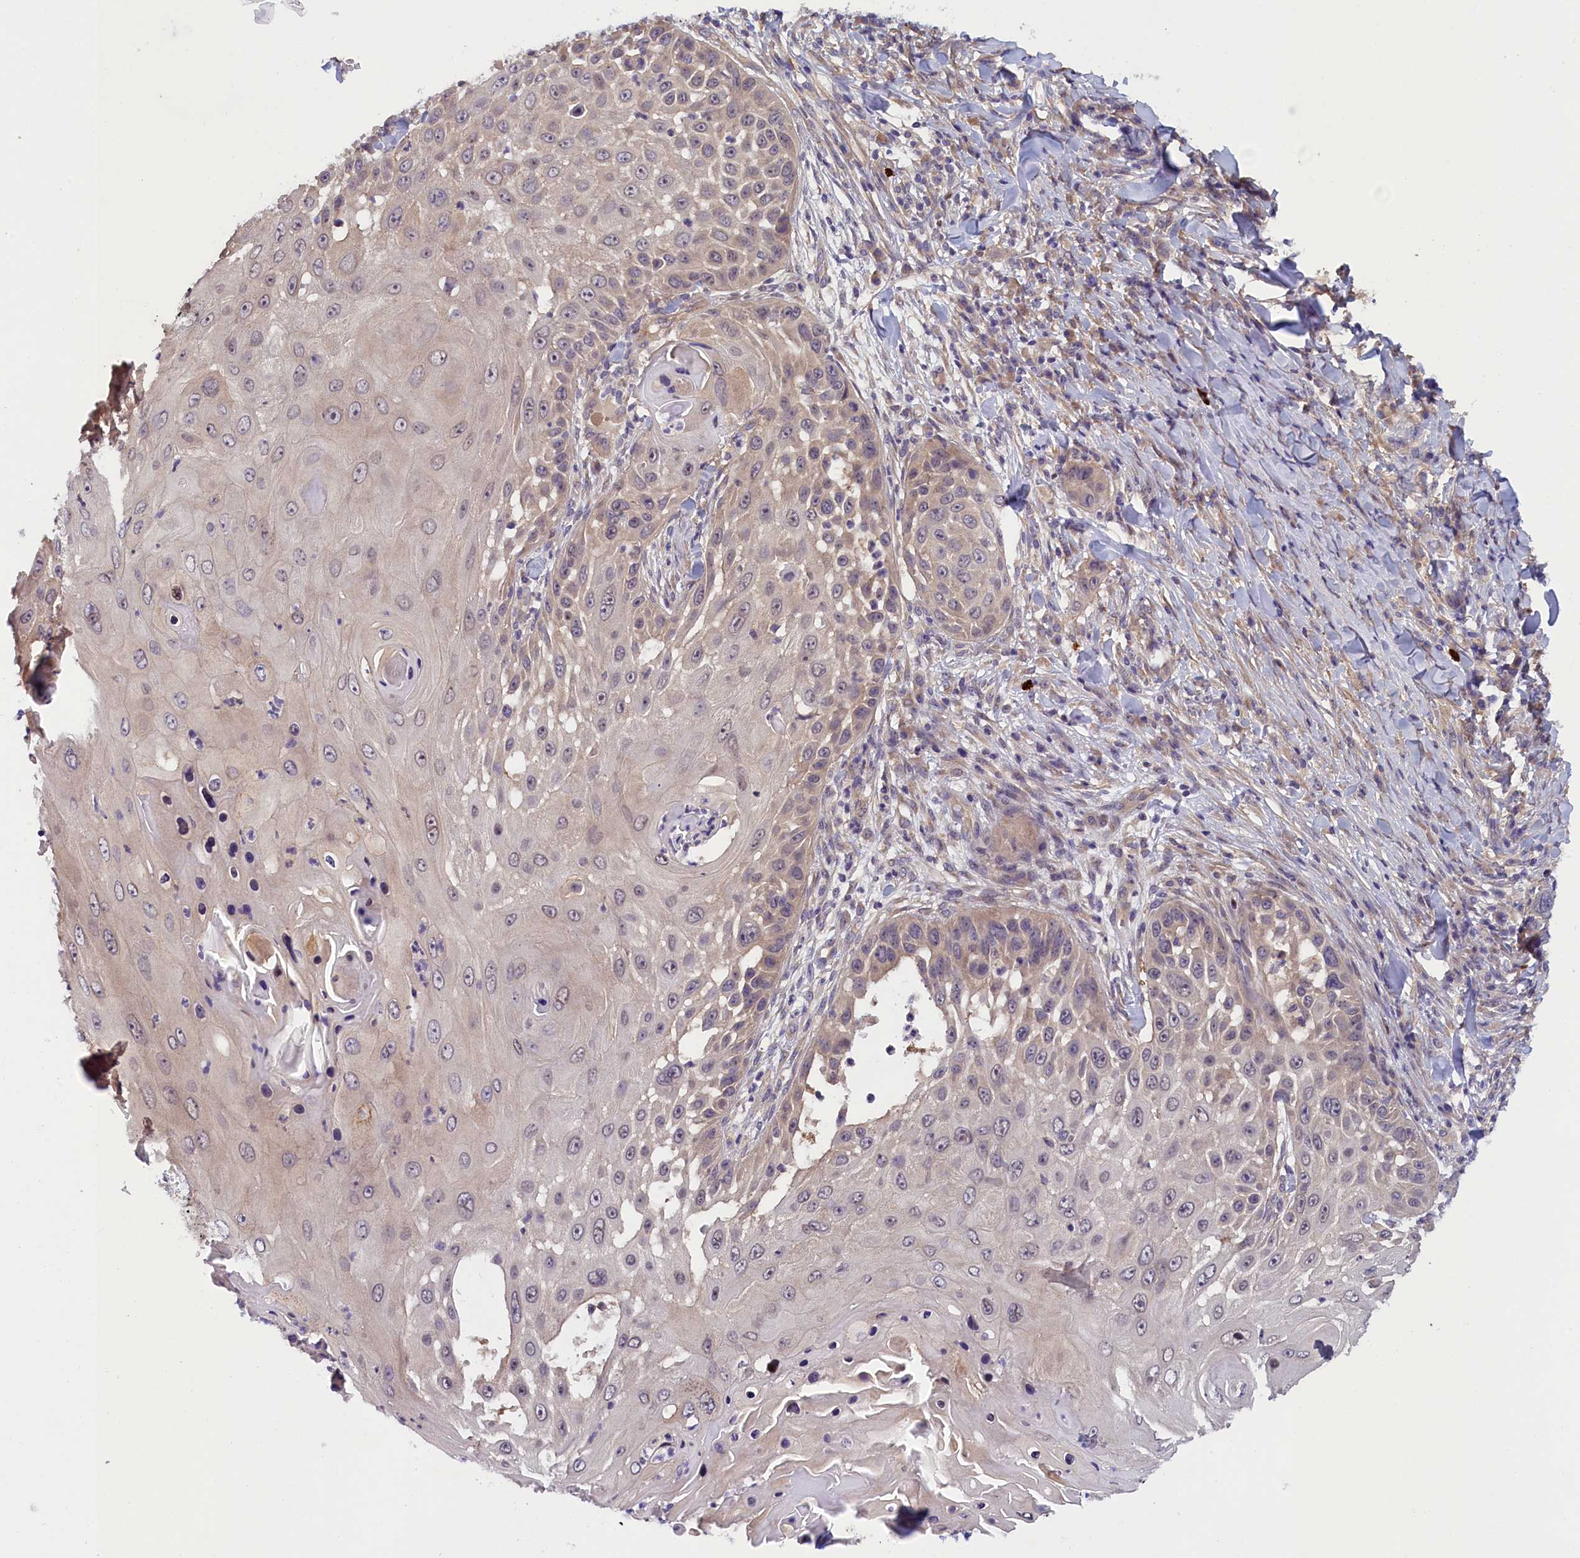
{"staining": {"intensity": "weak", "quantity": "<25%", "location": "cytoplasmic/membranous"}, "tissue": "skin cancer", "cell_type": "Tumor cells", "image_type": "cancer", "snomed": [{"axis": "morphology", "description": "Squamous cell carcinoma, NOS"}, {"axis": "topography", "description": "Skin"}], "caption": "Tumor cells are negative for brown protein staining in skin cancer (squamous cell carcinoma).", "gene": "CCDC9B", "patient": {"sex": "female", "age": 44}}